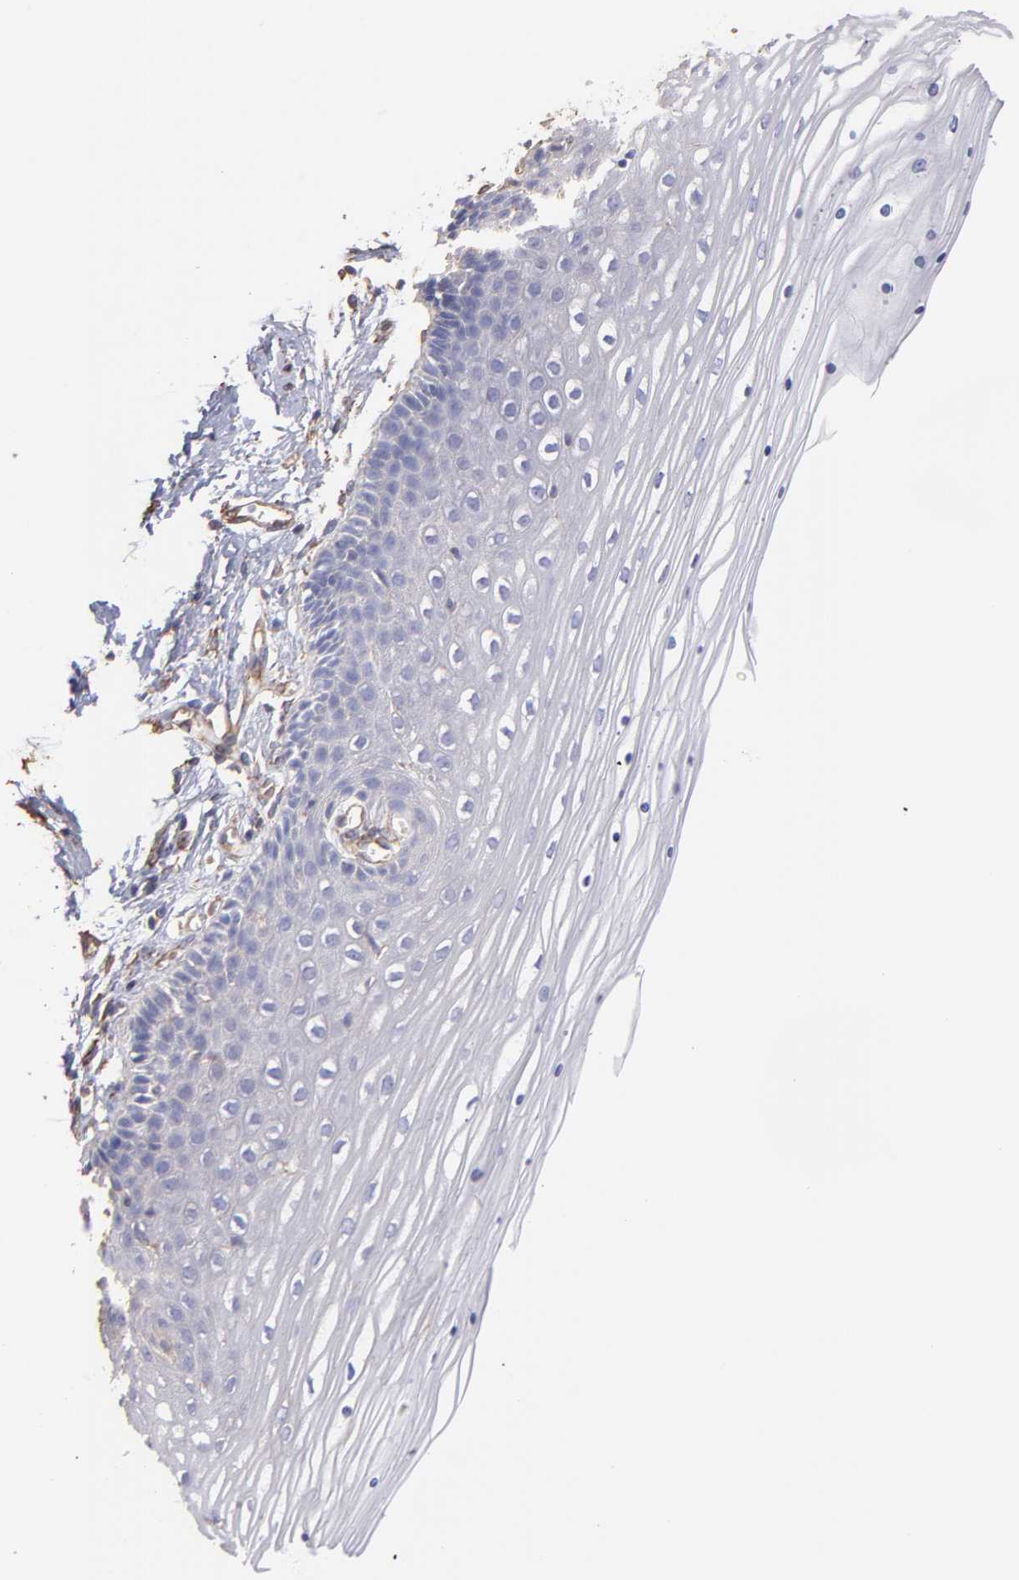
{"staining": {"intensity": "weak", "quantity": "<25%", "location": "cytoplasmic/membranous"}, "tissue": "cervix", "cell_type": "Glandular cells", "image_type": "normal", "snomed": [{"axis": "morphology", "description": "Normal tissue, NOS"}, {"axis": "topography", "description": "Cervix"}], "caption": "Immunohistochemical staining of normal cervix shows no significant expression in glandular cells. (Stains: DAB immunohistochemistry with hematoxylin counter stain, Microscopy: brightfield microscopy at high magnification).", "gene": "PLEC", "patient": {"sex": "female", "age": 39}}